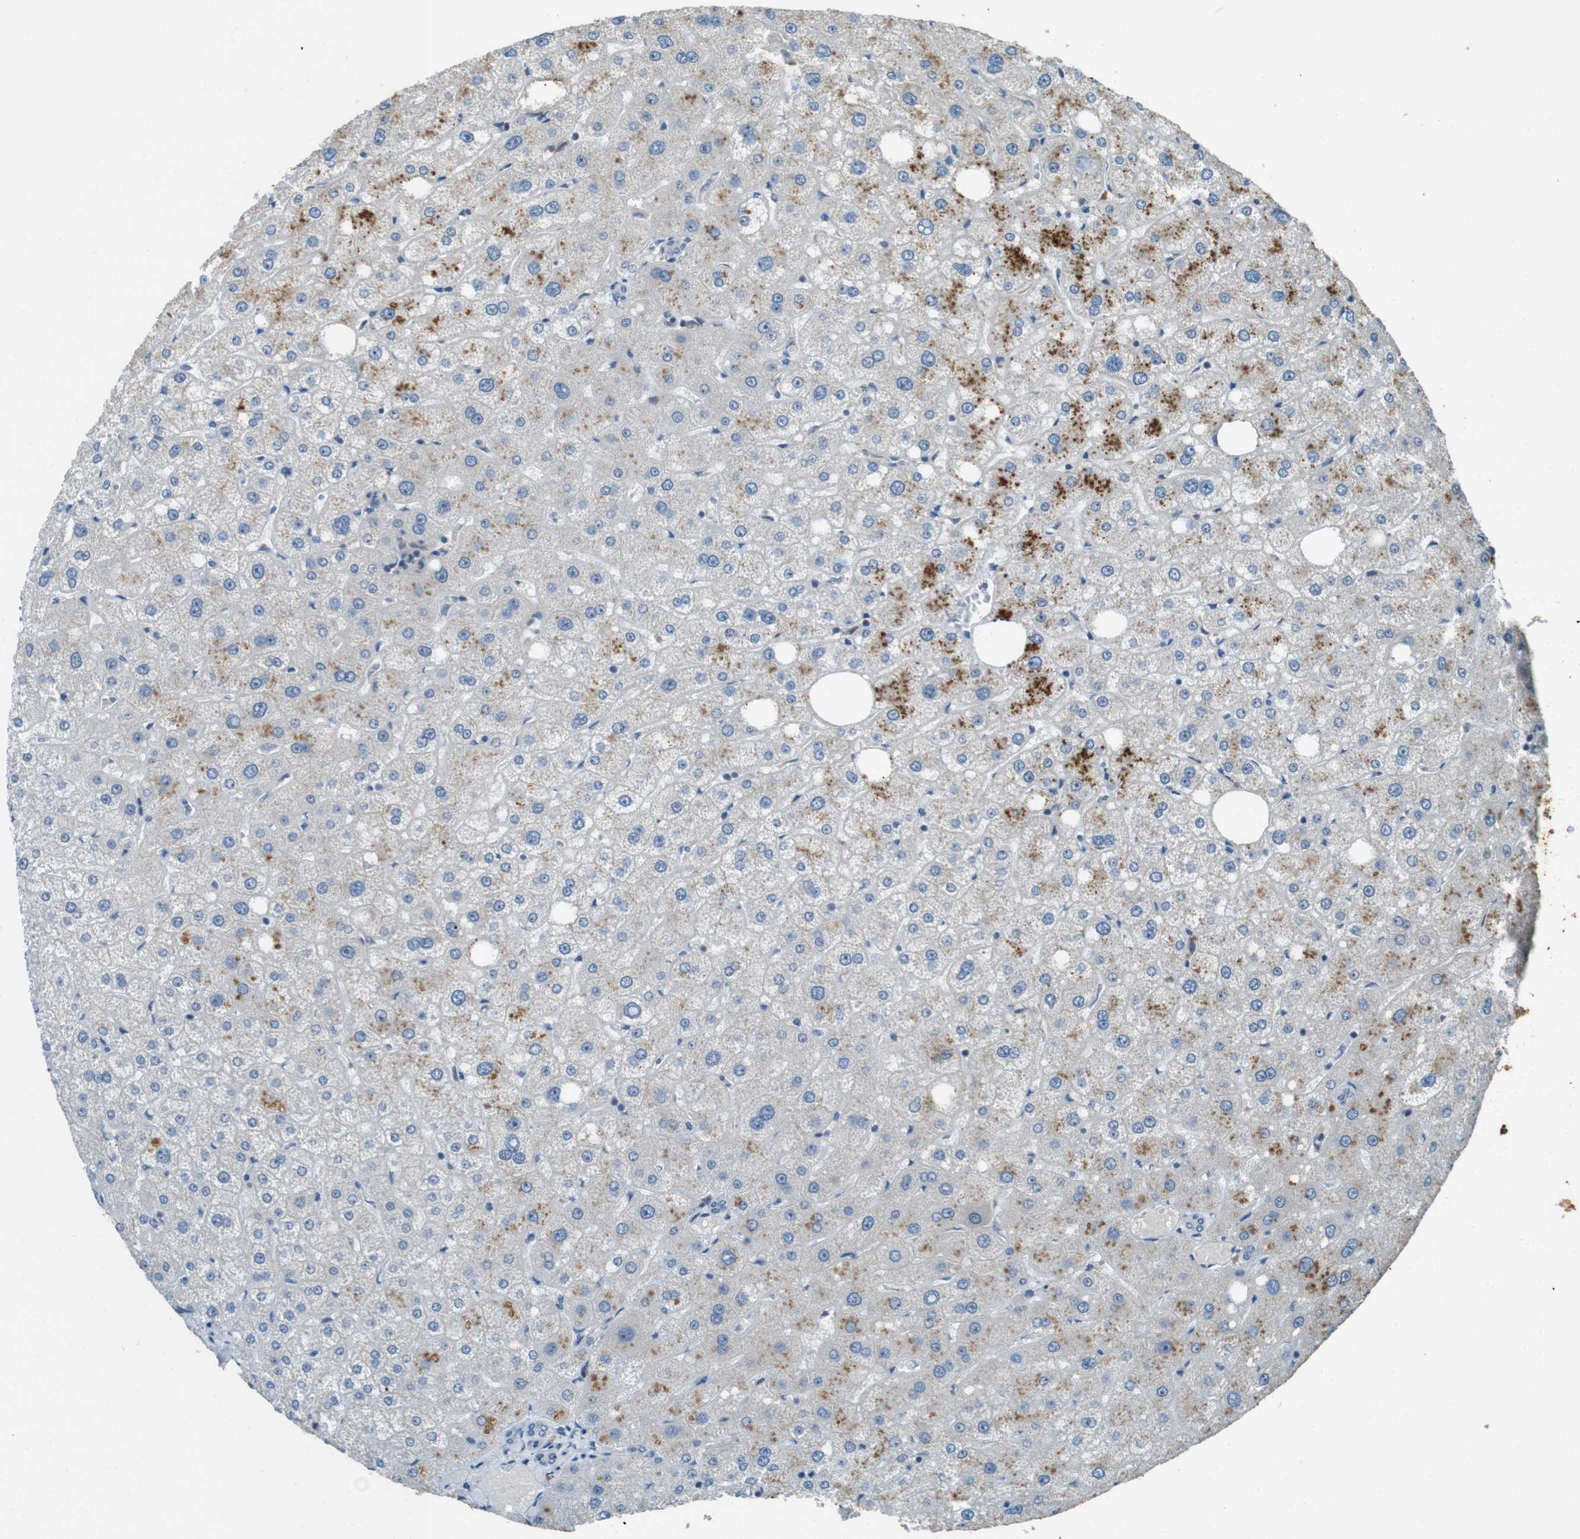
{"staining": {"intensity": "negative", "quantity": "none", "location": "none"}, "tissue": "liver", "cell_type": "Cholangiocytes", "image_type": "normal", "snomed": [{"axis": "morphology", "description": "Normal tissue, NOS"}, {"axis": "topography", "description": "Liver"}], "caption": "The micrograph displays no staining of cholangiocytes in normal liver.", "gene": "MAGI2", "patient": {"sex": "male", "age": 73}}